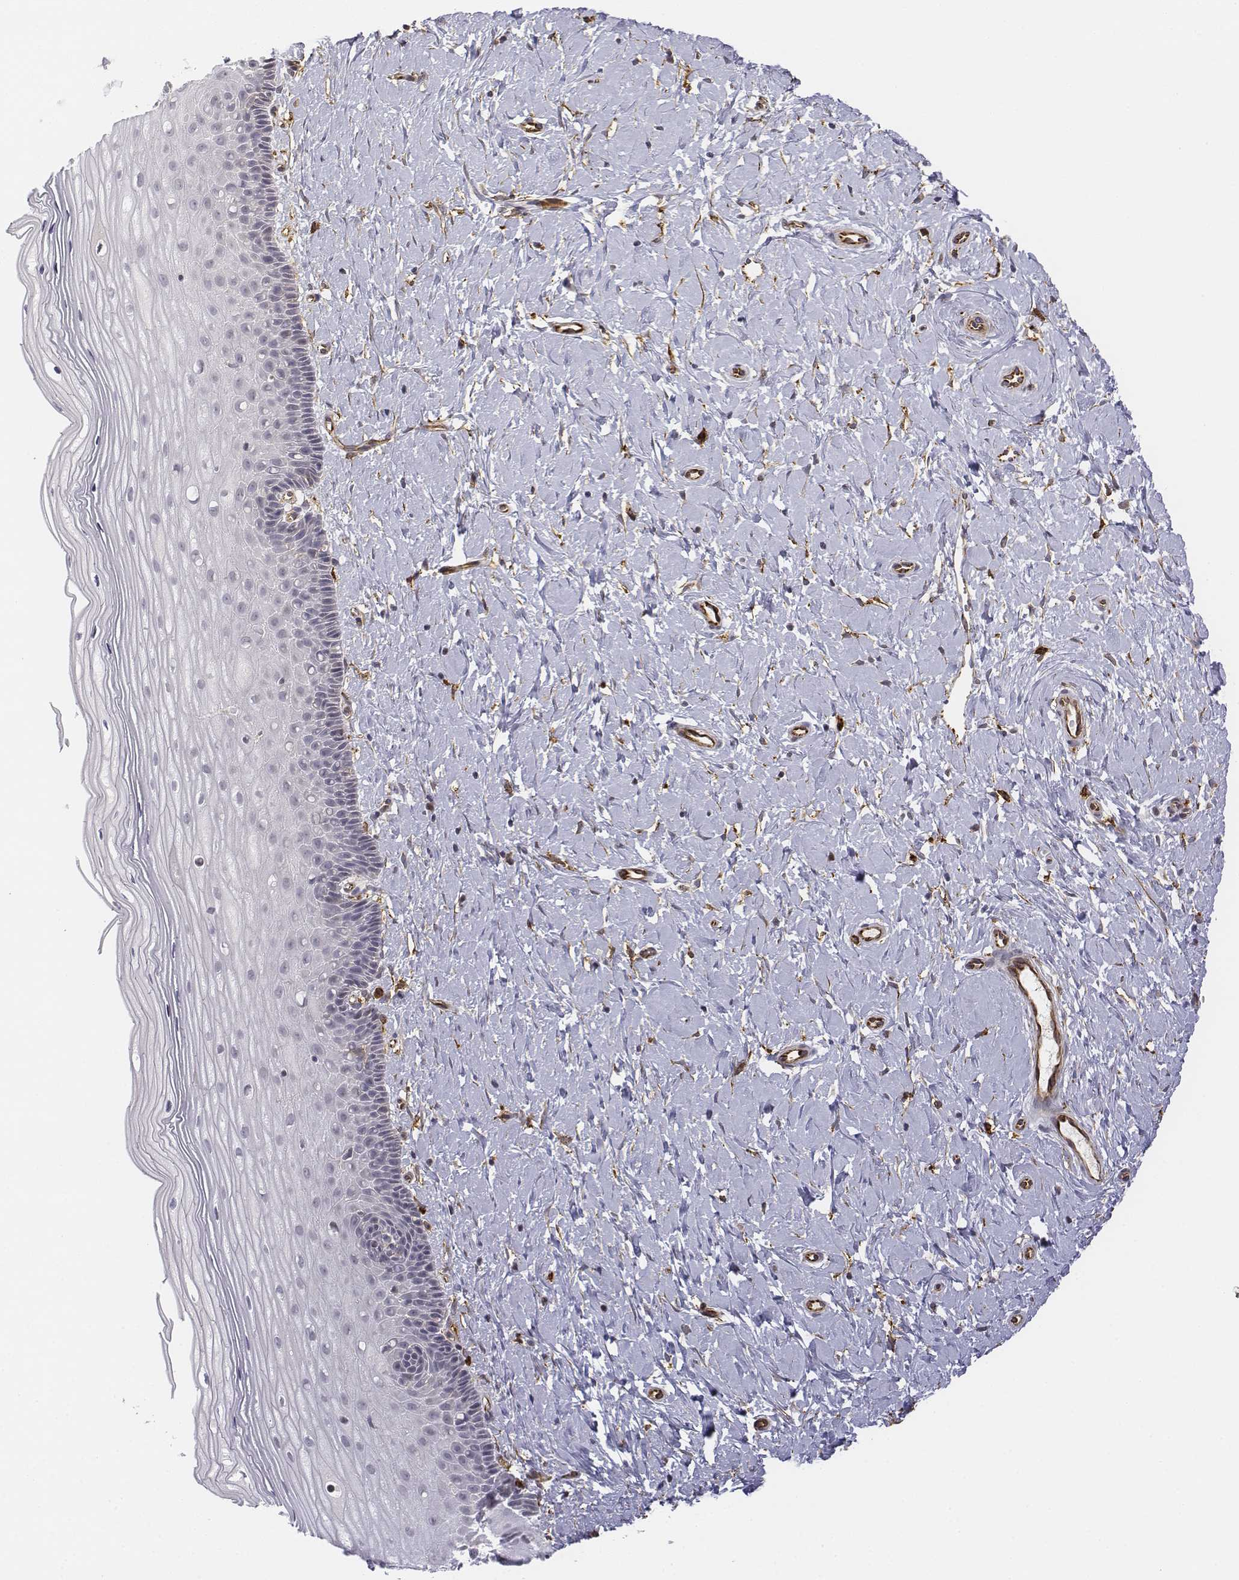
{"staining": {"intensity": "negative", "quantity": "none", "location": "none"}, "tissue": "cervix", "cell_type": "Glandular cells", "image_type": "normal", "snomed": [{"axis": "morphology", "description": "Normal tissue, NOS"}, {"axis": "topography", "description": "Cervix"}], "caption": "This is an immunohistochemistry (IHC) micrograph of benign human cervix. There is no expression in glandular cells.", "gene": "CD14", "patient": {"sex": "female", "age": 37}}